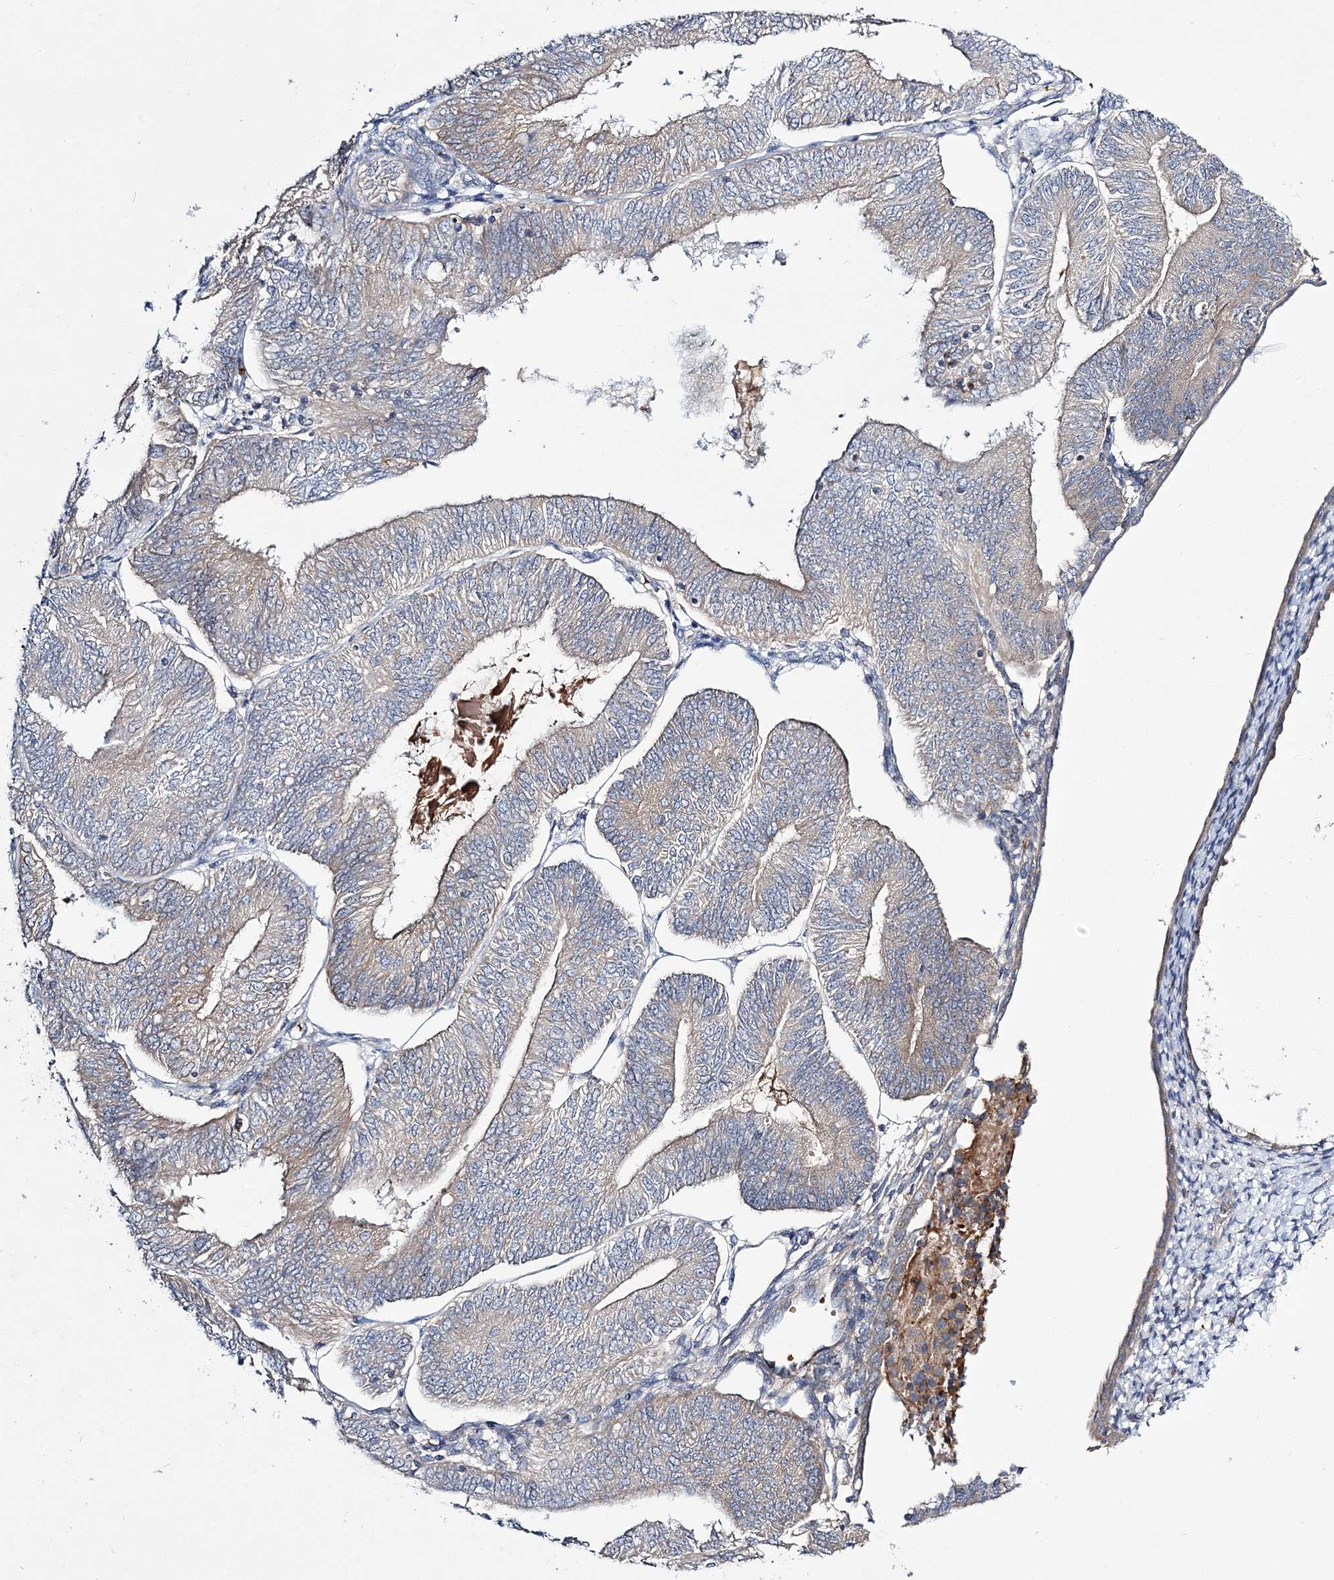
{"staining": {"intensity": "weak", "quantity": "<25%", "location": "cytoplasmic/membranous"}, "tissue": "endometrial cancer", "cell_type": "Tumor cells", "image_type": "cancer", "snomed": [{"axis": "morphology", "description": "Adenocarcinoma, NOS"}, {"axis": "topography", "description": "Endometrium"}], "caption": "The immunohistochemistry (IHC) histopathology image has no significant expression in tumor cells of adenocarcinoma (endometrial) tissue.", "gene": "ATP11B", "patient": {"sex": "female", "age": 58}}